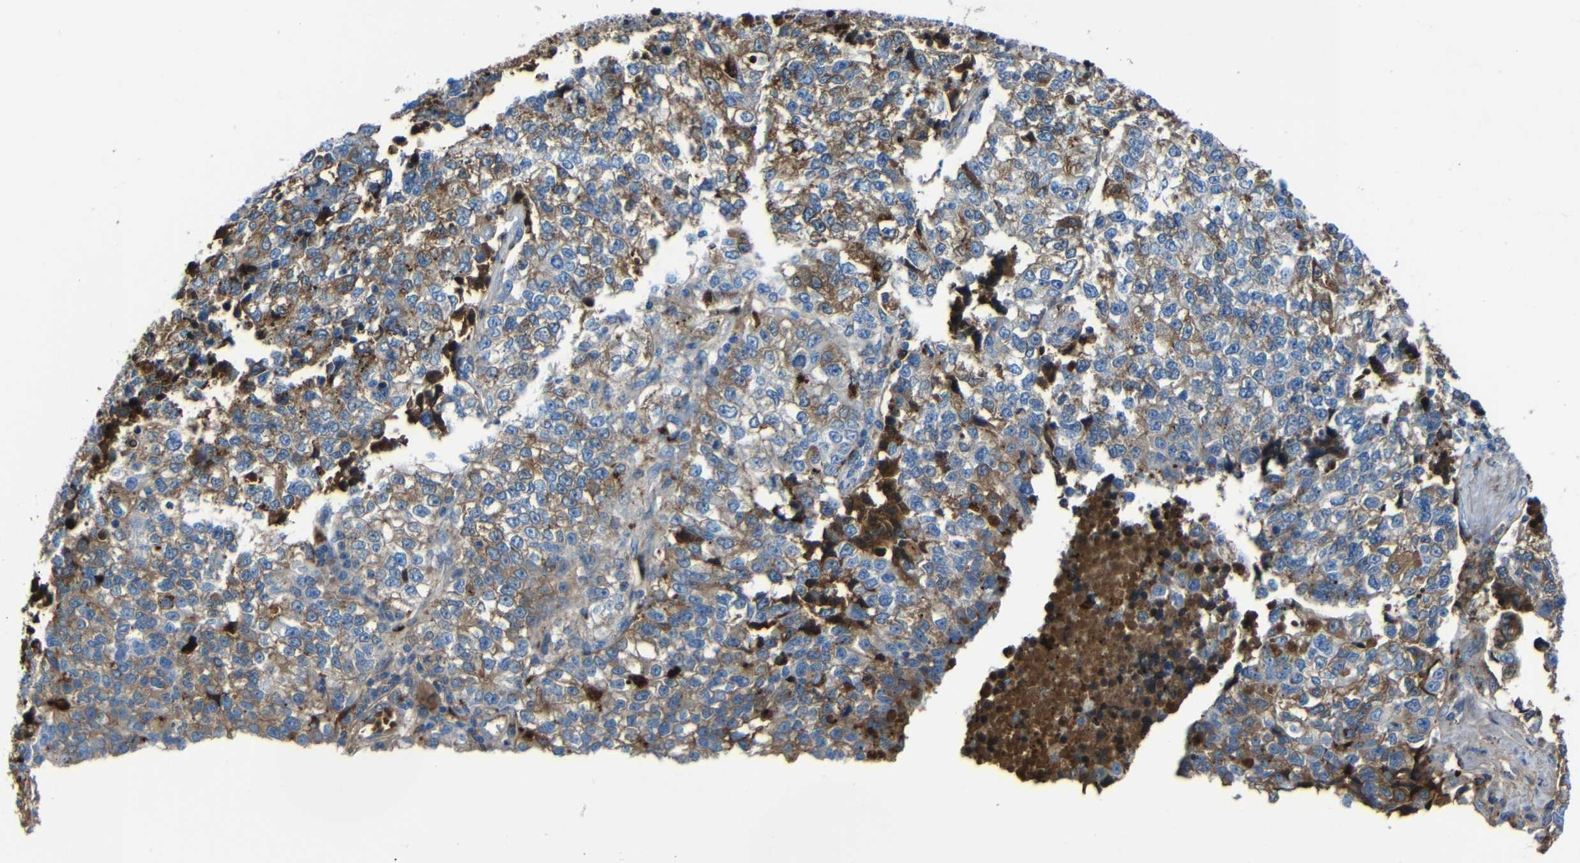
{"staining": {"intensity": "moderate", "quantity": "25%-75%", "location": "cytoplasmic/membranous"}, "tissue": "lung cancer", "cell_type": "Tumor cells", "image_type": "cancer", "snomed": [{"axis": "morphology", "description": "Adenocarcinoma, NOS"}, {"axis": "topography", "description": "Lung"}], "caption": "Tumor cells demonstrate moderate cytoplasmic/membranous expression in about 25%-75% of cells in lung adenocarcinoma.", "gene": "SERPINA1", "patient": {"sex": "male", "age": 49}}